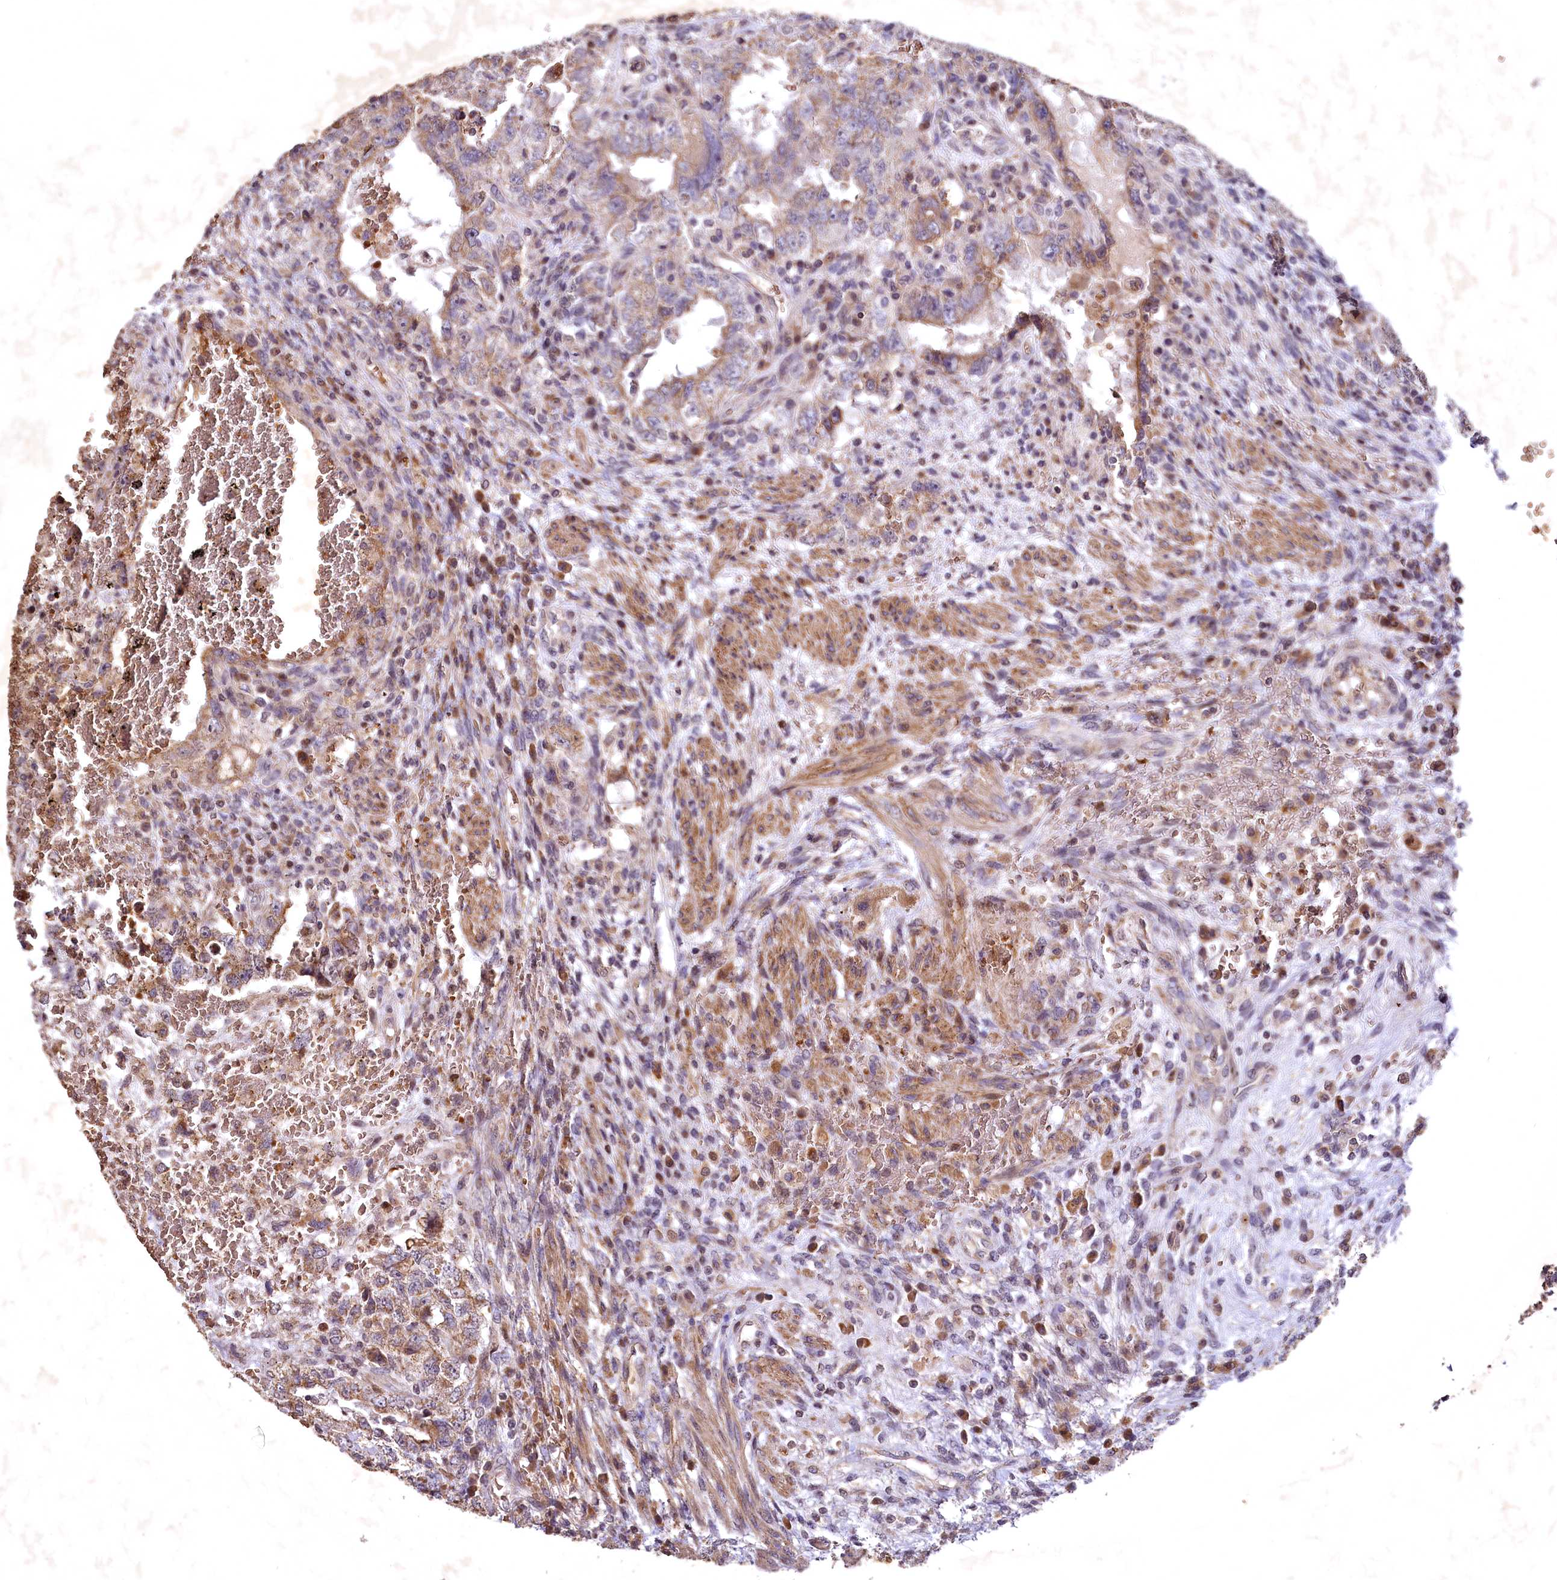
{"staining": {"intensity": "weak", "quantity": "25%-75%", "location": "cytoplasmic/membranous"}, "tissue": "testis cancer", "cell_type": "Tumor cells", "image_type": "cancer", "snomed": [{"axis": "morphology", "description": "Carcinoma, Embryonal, NOS"}, {"axis": "topography", "description": "Testis"}], "caption": "Embryonal carcinoma (testis) tissue displays weak cytoplasmic/membranous expression in about 25%-75% of tumor cells", "gene": "SPTA1", "patient": {"sex": "male", "age": 26}}